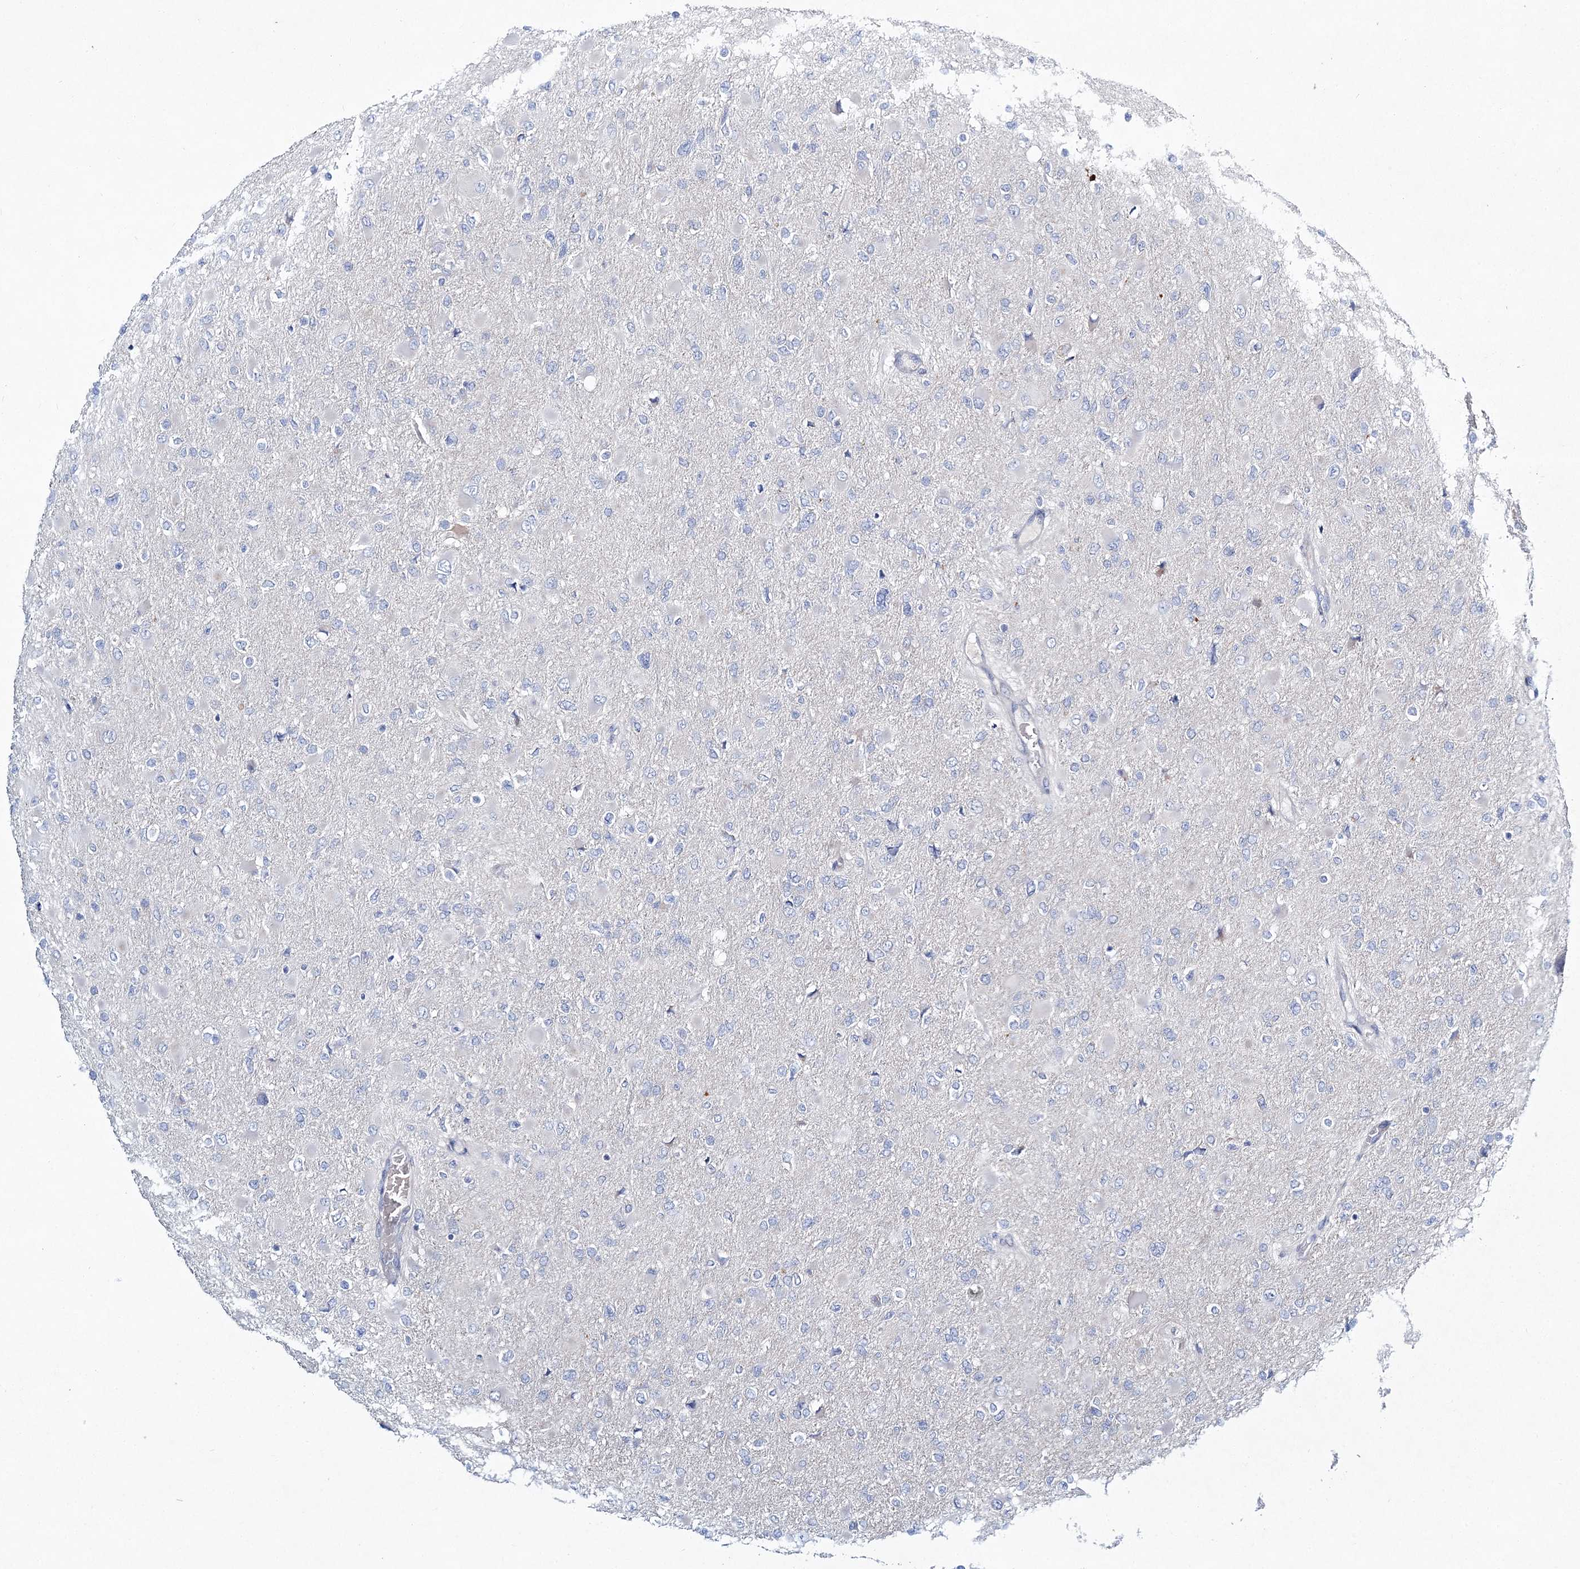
{"staining": {"intensity": "negative", "quantity": "none", "location": "none"}, "tissue": "glioma", "cell_type": "Tumor cells", "image_type": "cancer", "snomed": [{"axis": "morphology", "description": "Glioma, malignant, High grade"}, {"axis": "topography", "description": "Cerebral cortex"}], "caption": "Tumor cells show no significant staining in malignant glioma (high-grade).", "gene": "ADGRL1", "patient": {"sex": "female", "age": 36}}